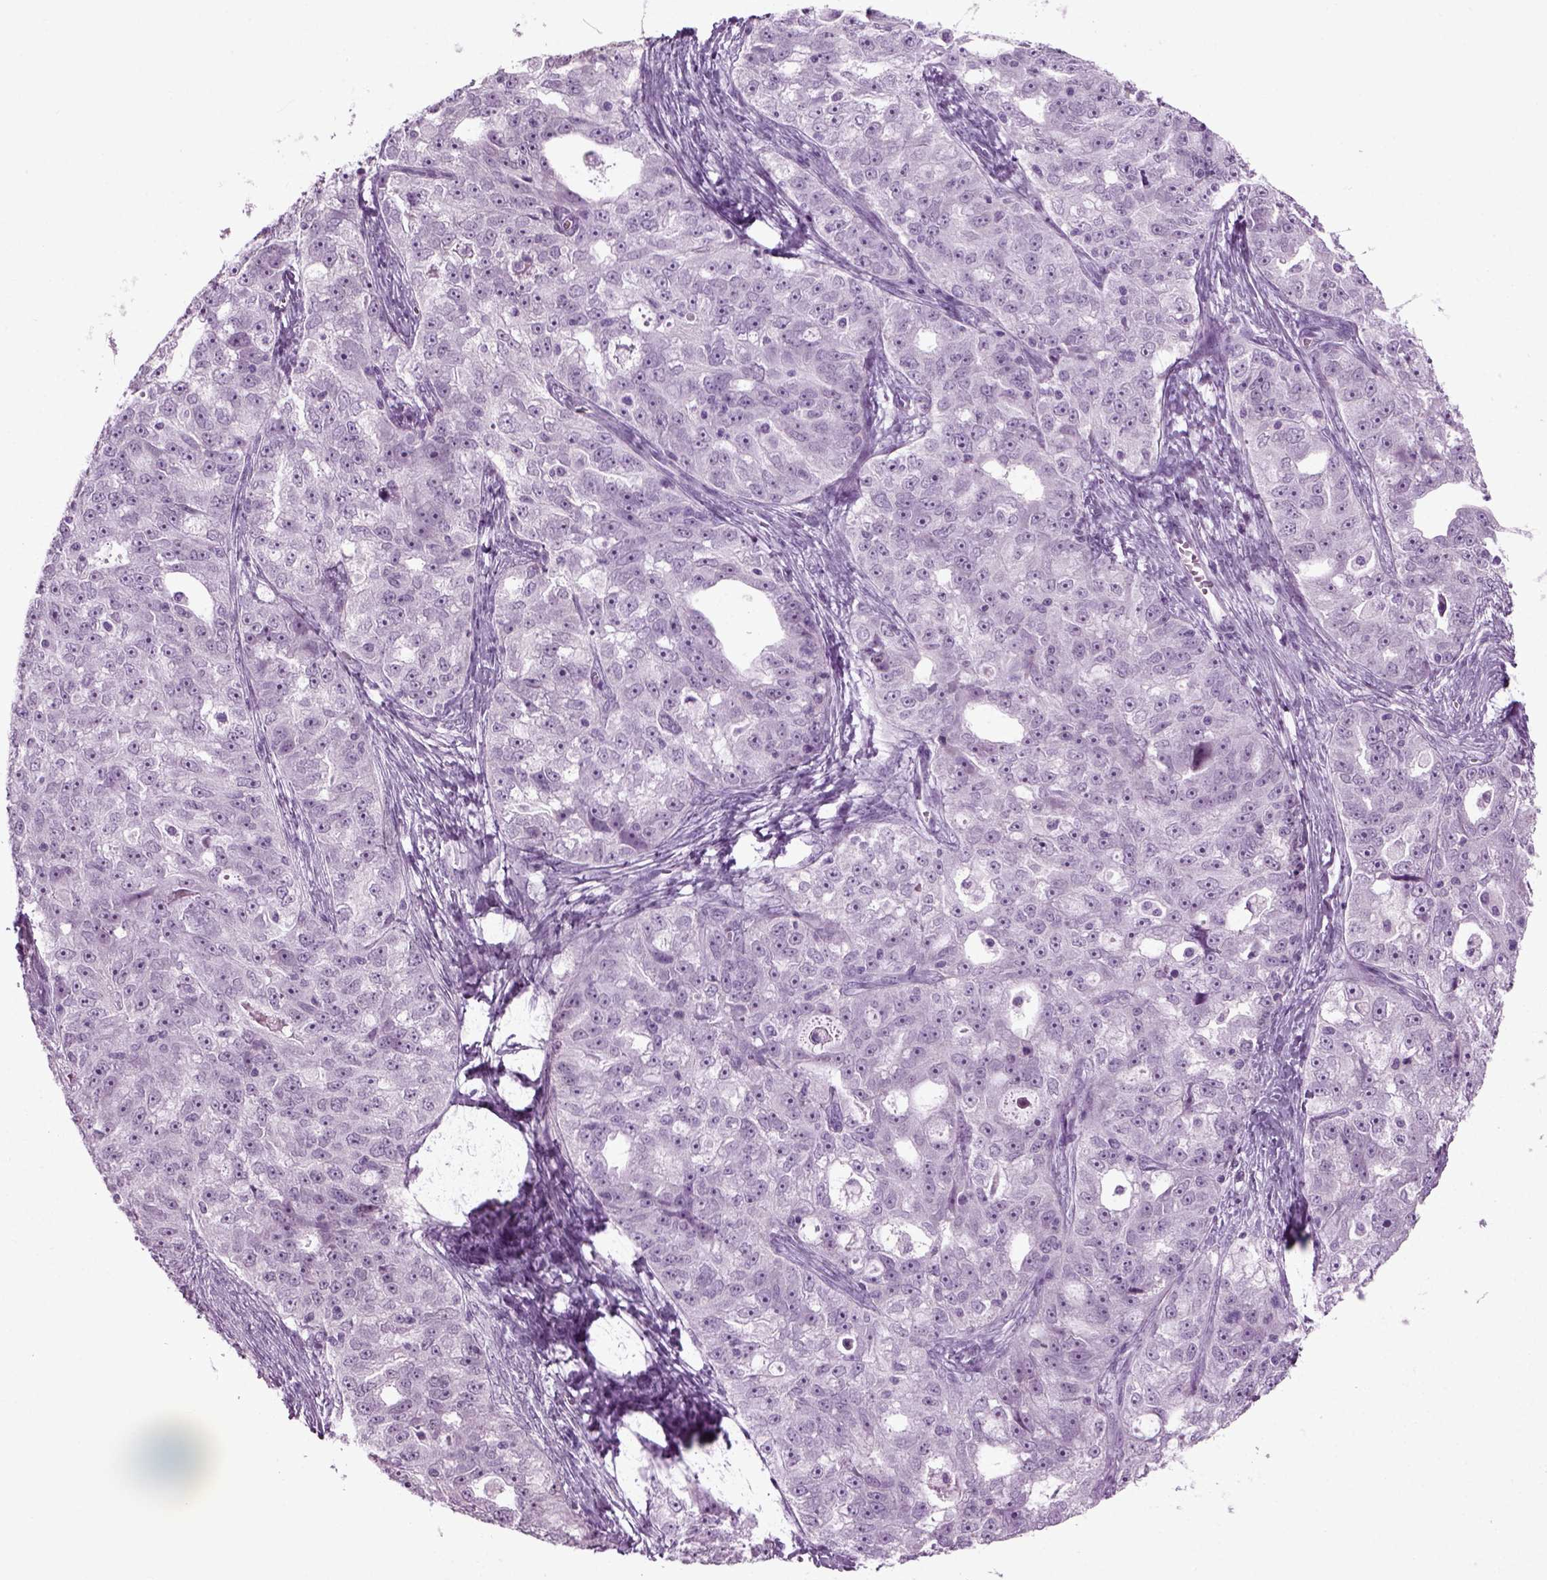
{"staining": {"intensity": "negative", "quantity": "none", "location": "none"}, "tissue": "ovarian cancer", "cell_type": "Tumor cells", "image_type": "cancer", "snomed": [{"axis": "morphology", "description": "Cystadenocarcinoma, serous, NOS"}, {"axis": "topography", "description": "Ovary"}], "caption": "Ovarian cancer (serous cystadenocarcinoma) was stained to show a protein in brown. There is no significant expression in tumor cells.", "gene": "PRLH", "patient": {"sex": "female", "age": 51}}